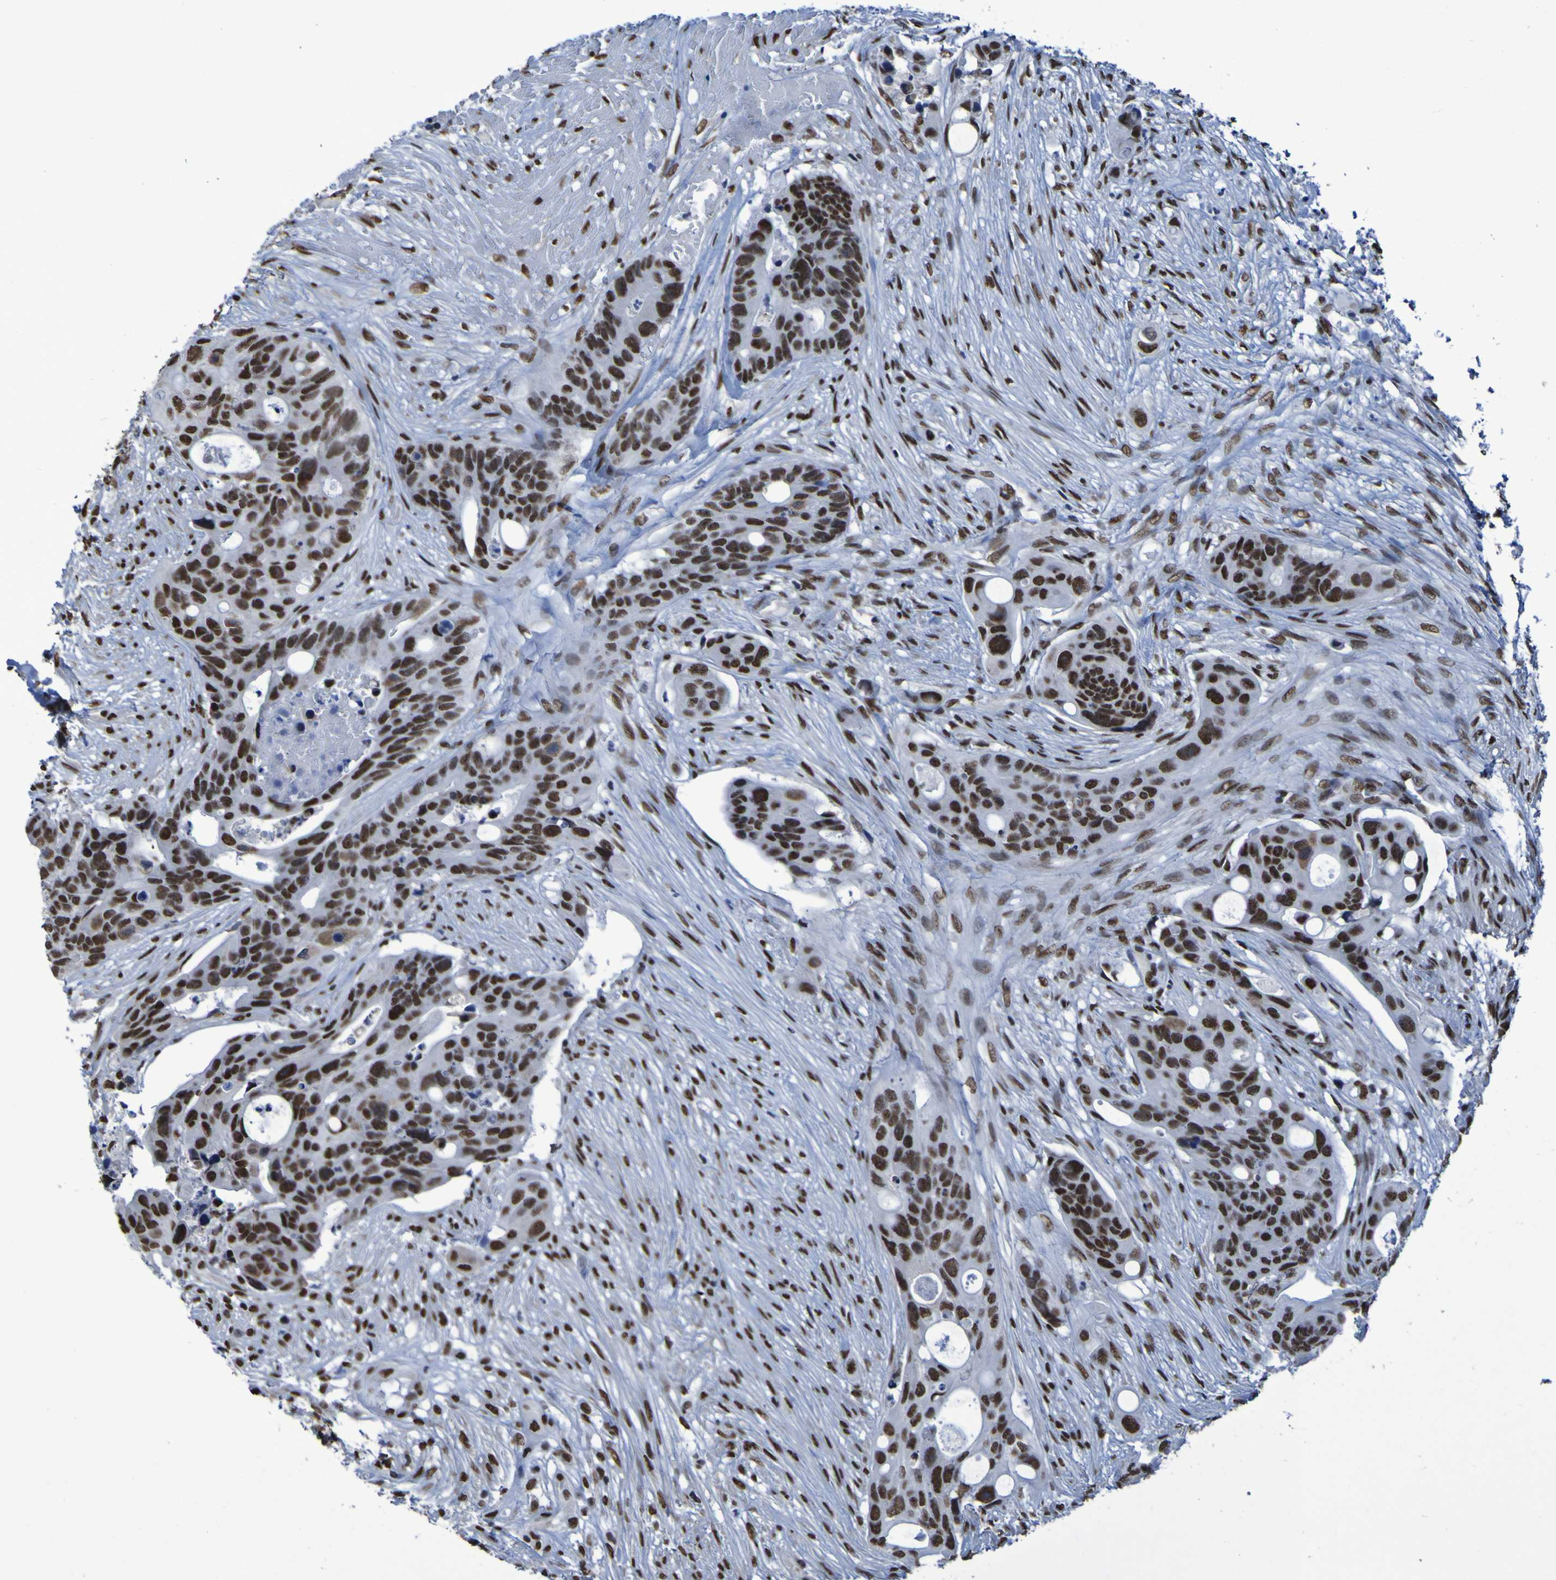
{"staining": {"intensity": "strong", "quantity": ">75%", "location": "nuclear"}, "tissue": "colorectal cancer", "cell_type": "Tumor cells", "image_type": "cancer", "snomed": [{"axis": "morphology", "description": "Adenocarcinoma, NOS"}, {"axis": "topography", "description": "Colon"}], "caption": "IHC histopathology image of adenocarcinoma (colorectal) stained for a protein (brown), which shows high levels of strong nuclear staining in about >75% of tumor cells.", "gene": "HNRNPR", "patient": {"sex": "female", "age": 57}}